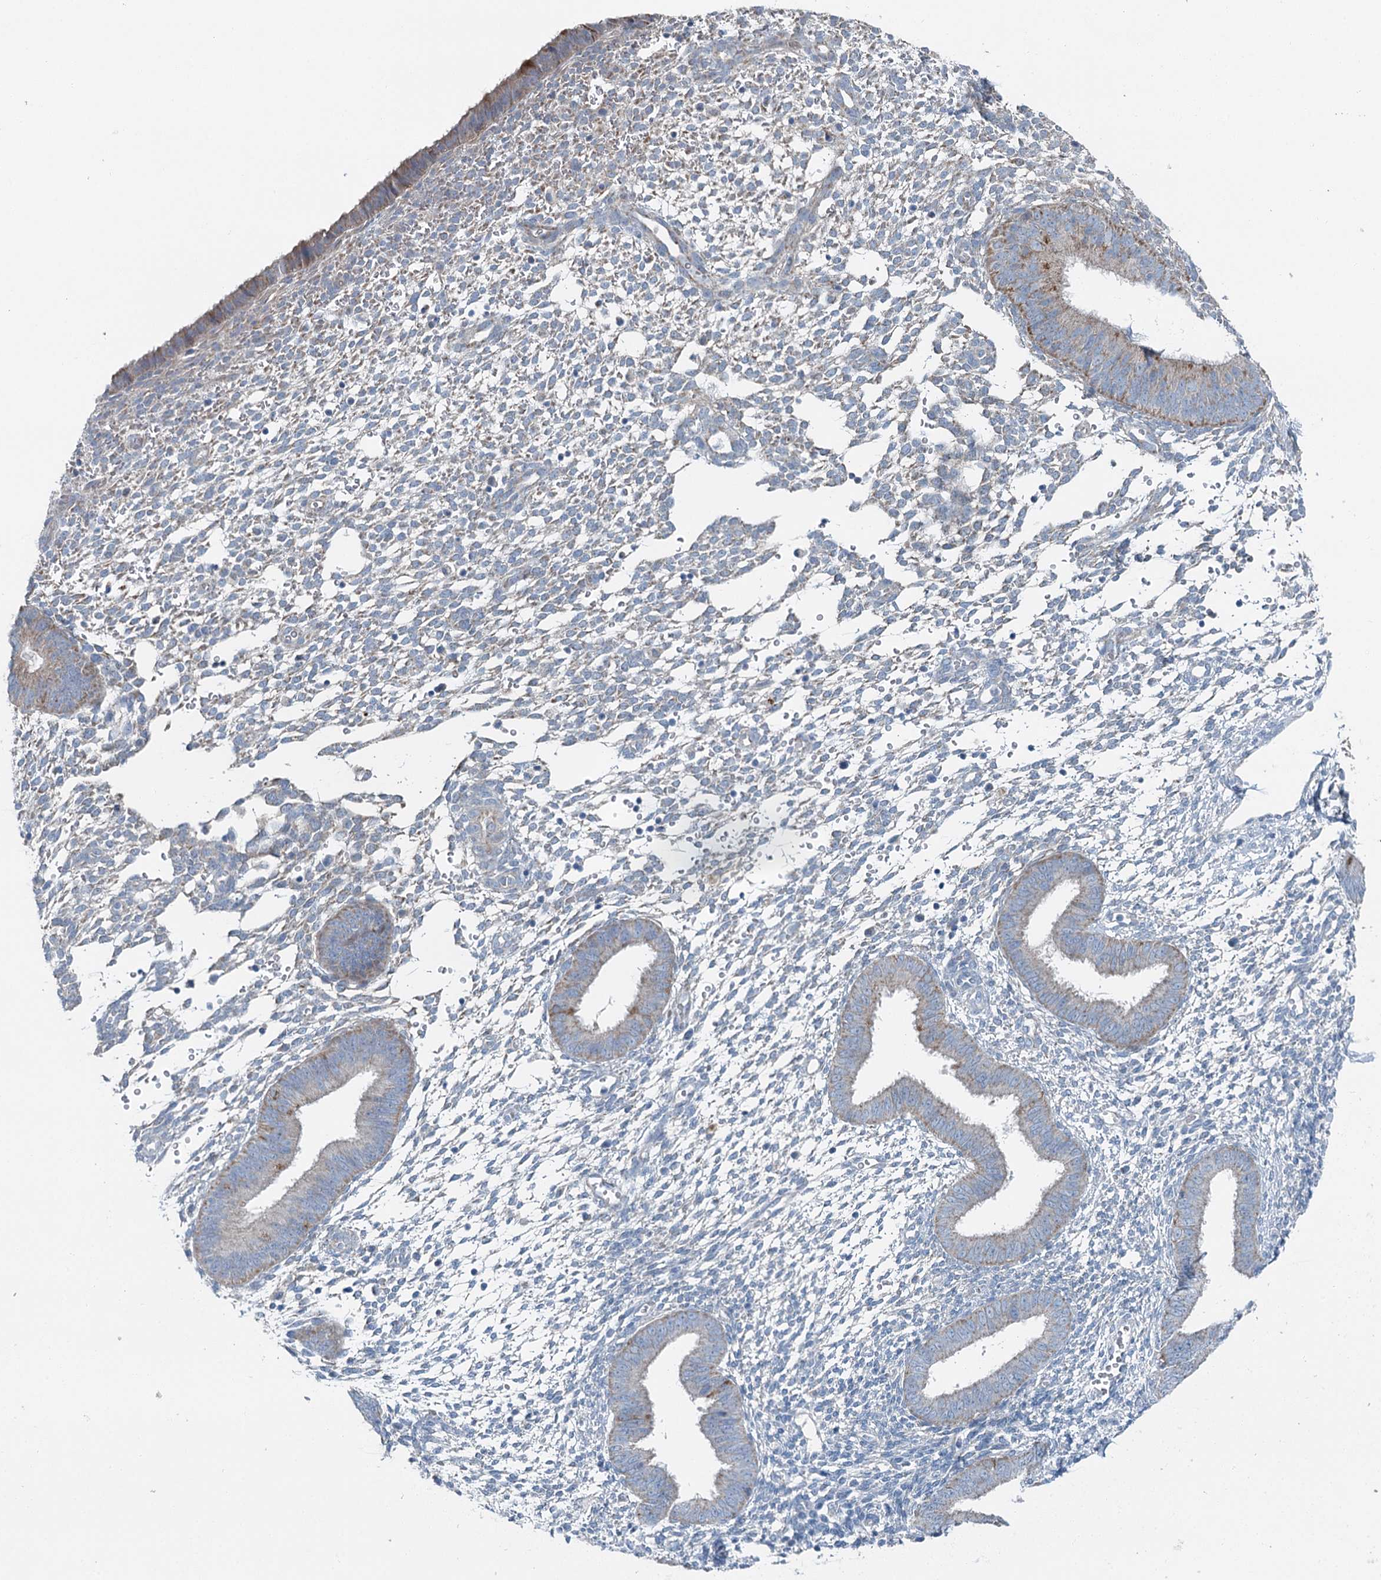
{"staining": {"intensity": "weak", "quantity": "<25%", "location": "cytoplasmic/membranous"}, "tissue": "endometrium", "cell_type": "Cells in endometrial stroma", "image_type": "normal", "snomed": [{"axis": "morphology", "description": "Normal tissue, NOS"}, {"axis": "topography", "description": "Uterus"}, {"axis": "topography", "description": "Endometrium"}], "caption": "An immunohistochemistry (IHC) image of unremarkable endometrium is shown. There is no staining in cells in endometrial stroma of endometrium. (DAB (3,3'-diaminobenzidine) immunohistochemistry, high magnification).", "gene": "CHCHD5", "patient": {"sex": "female", "age": 48}}